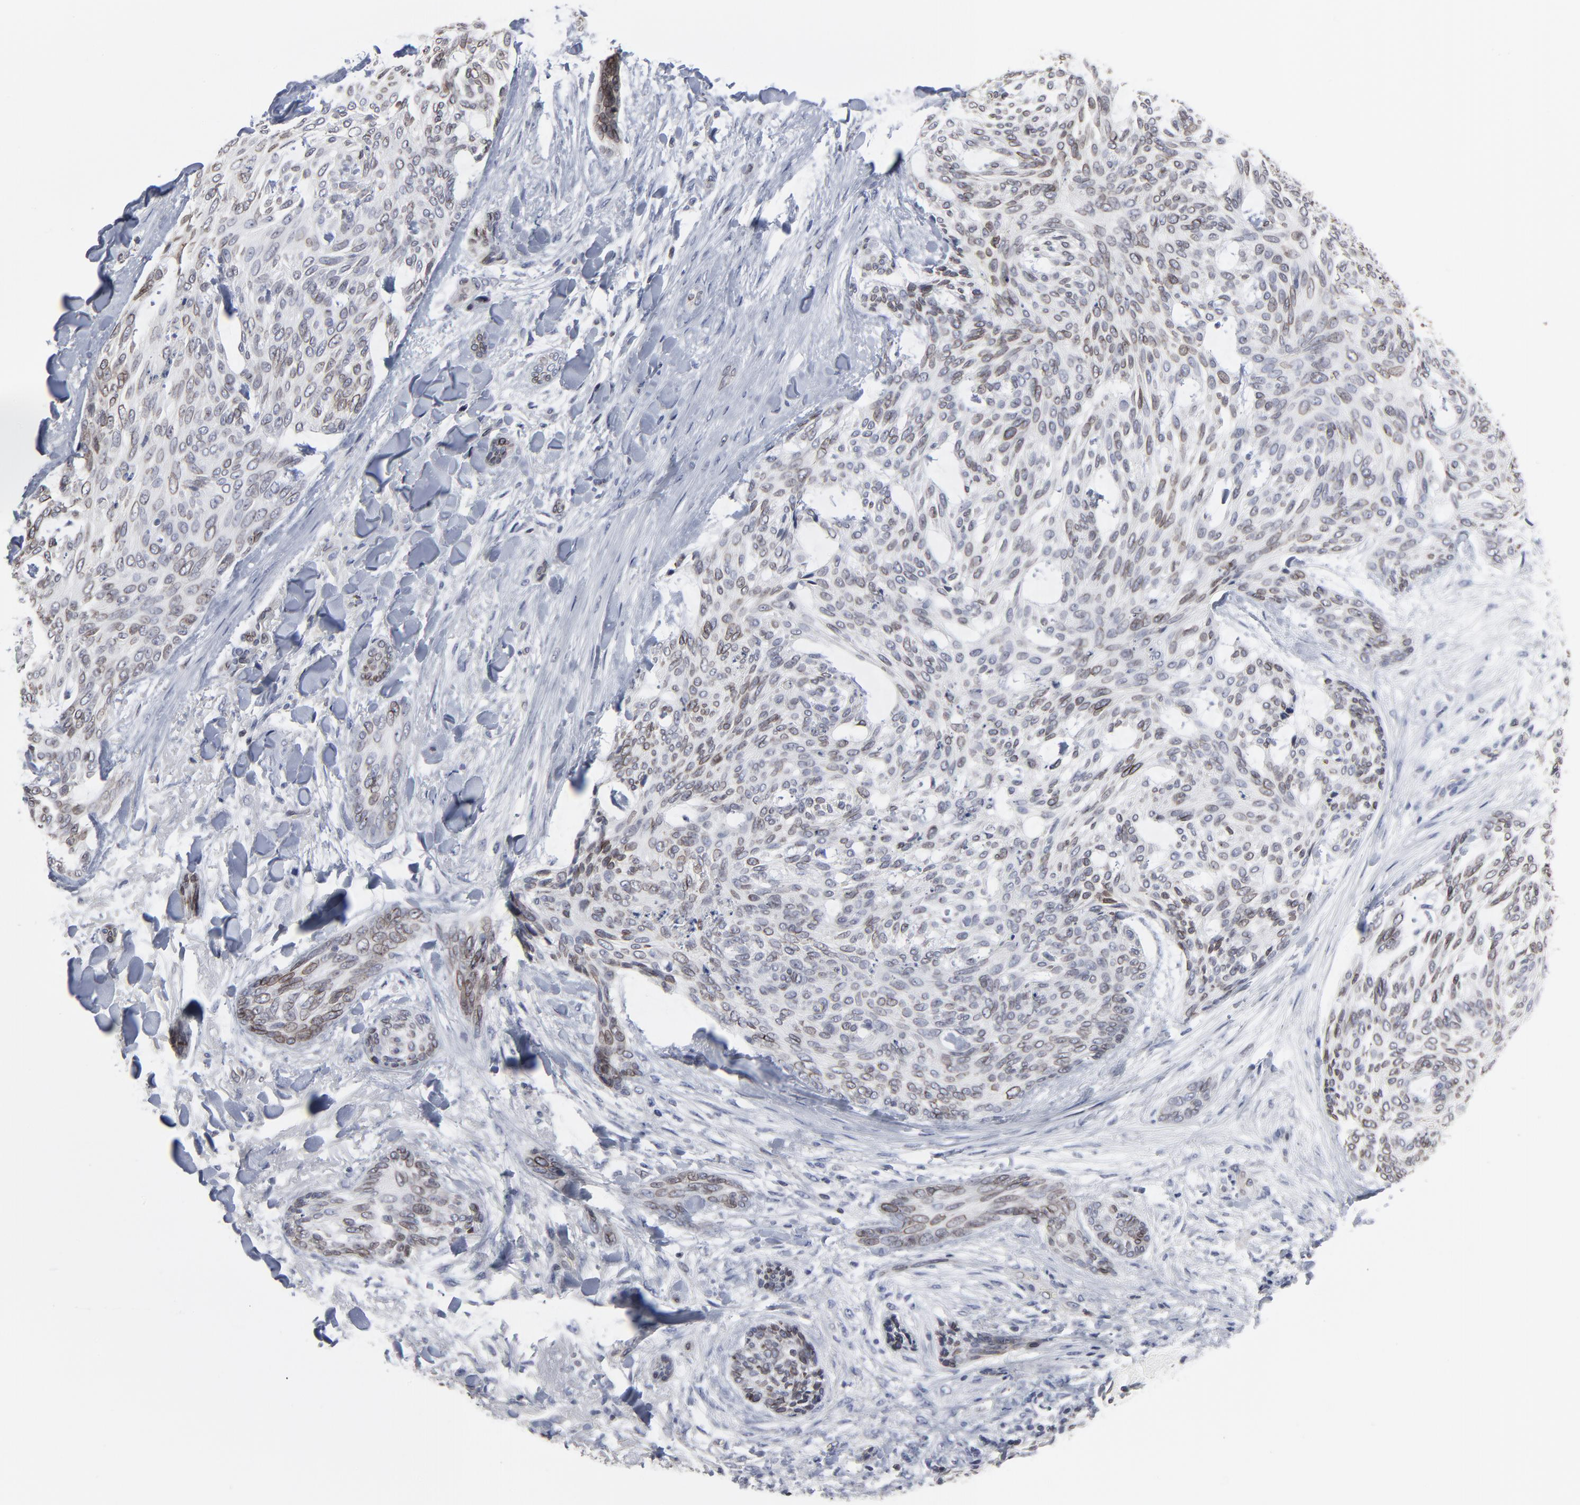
{"staining": {"intensity": "moderate", "quantity": ">75%", "location": "cytoplasmic/membranous,nuclear"}, "tissue": "skin cancer", "cell_type": "Tumor cells", "image_type": "cancer", "snomed": [{"axis": "morphology", "description": "Normal tissue, NOS"}, {"axis": "morphology", "description": "Basal cell carcinoma"}, {"axis": "topography", "description": "Skin"}], "caption": "An image of skin cancer stained for a protein demonstrates moderate cytoplasmic/membranous and nuclear brown staining in tumor cells.", "gene": "SYNE2", "patient": {"sex": "female", "age": 71}}